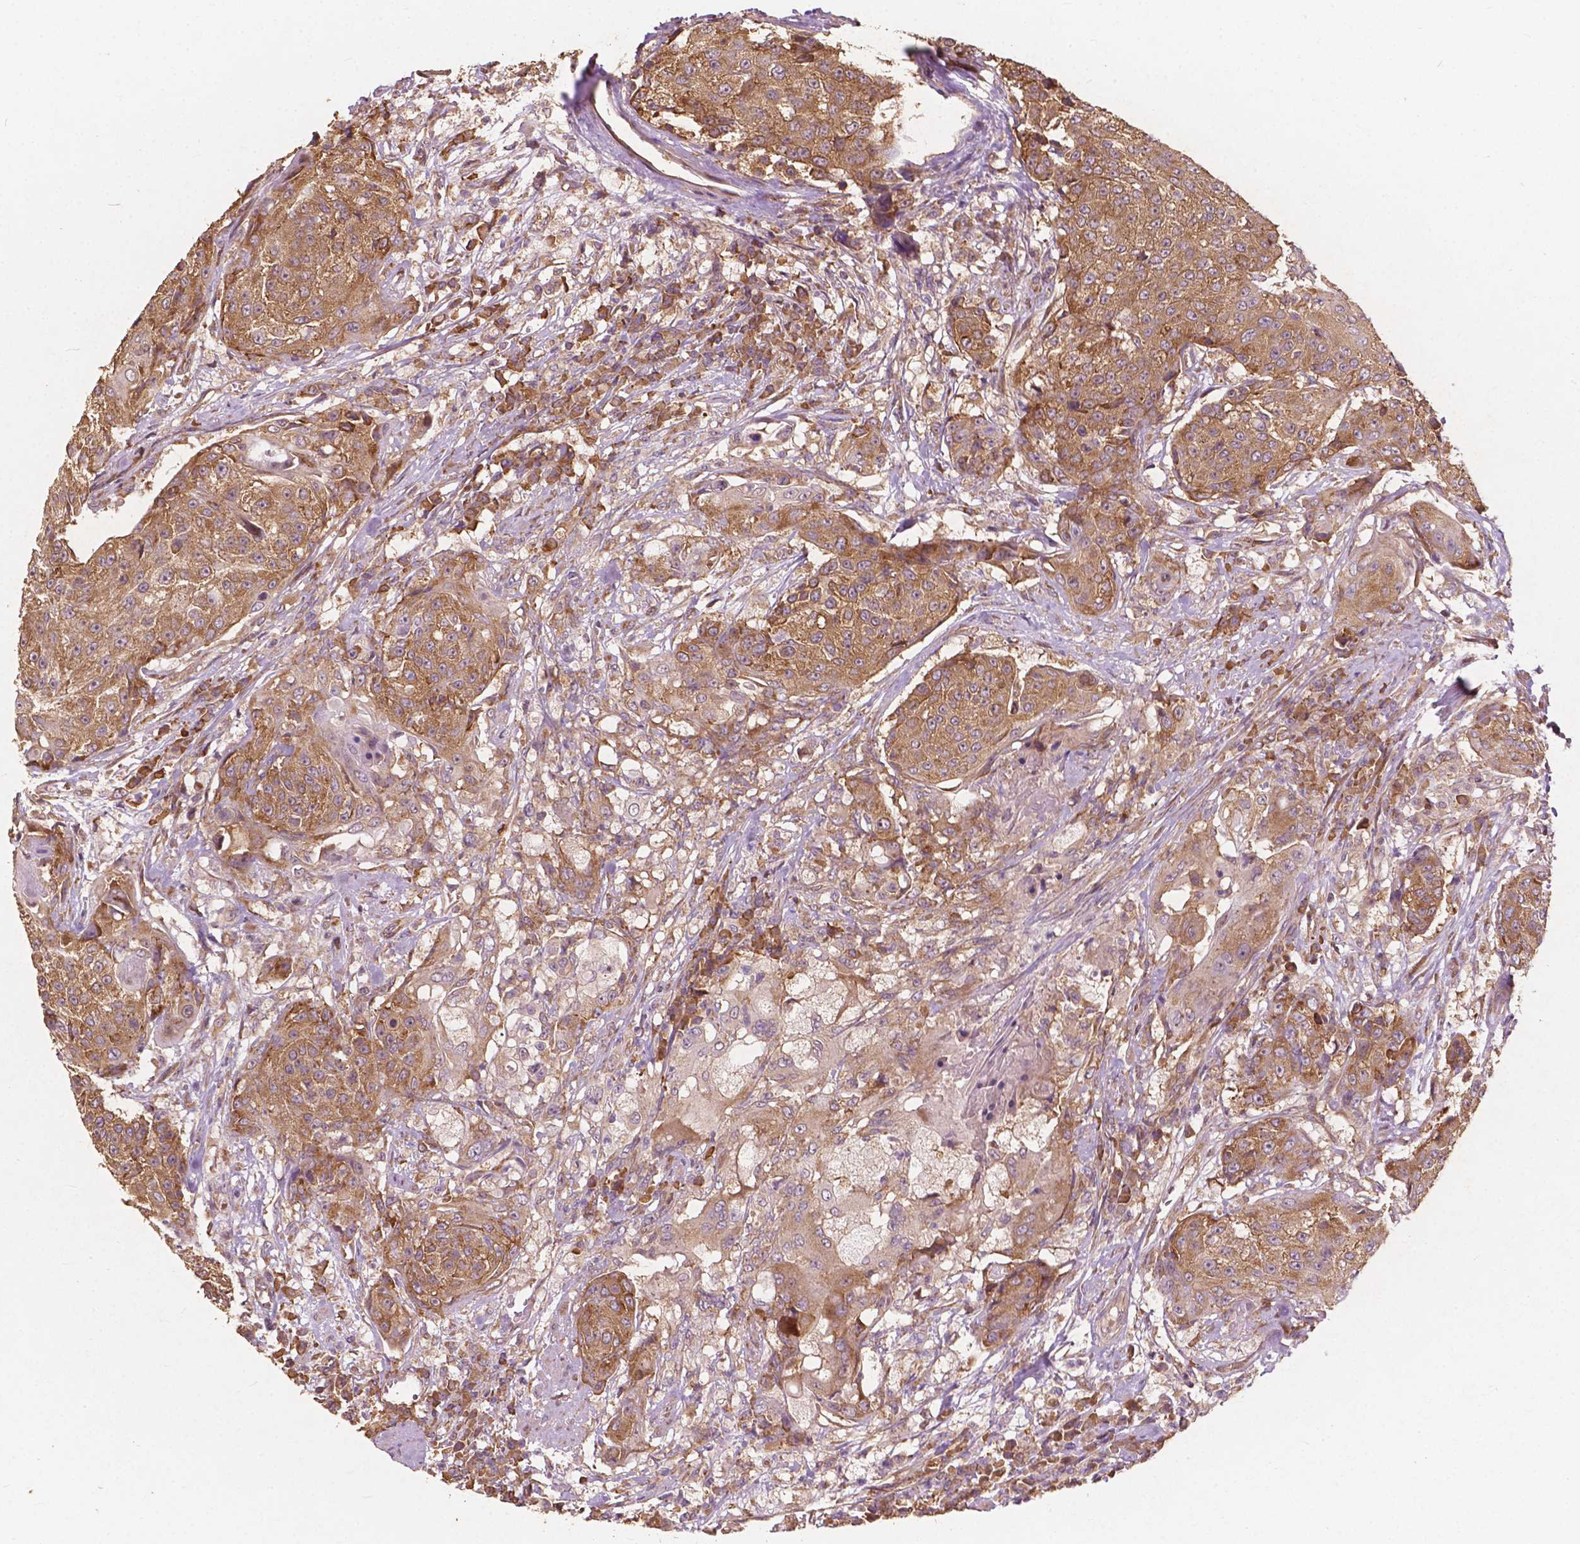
{"staining": {"intensity": "moderate", "quantity": ">75%", "location": "cytoplasmic/membranous"}, "tissue": "urothelial cancer", "cell_type": "Tumor cells", "image_type": "cancer", "snomed": [{"axis": "morphology", "description": "Urothelial carcinoma, High grade"}, {"axis": "topography", "description": "Urinary bladder"}], "caption": "A medium amount of moderate cytoplasmic/membranous staining is present in about >75% of tumor cells in urothelial cancer tissue.", "gene": "G3BP1", "patient": {"sex": "female", "age": 63}}